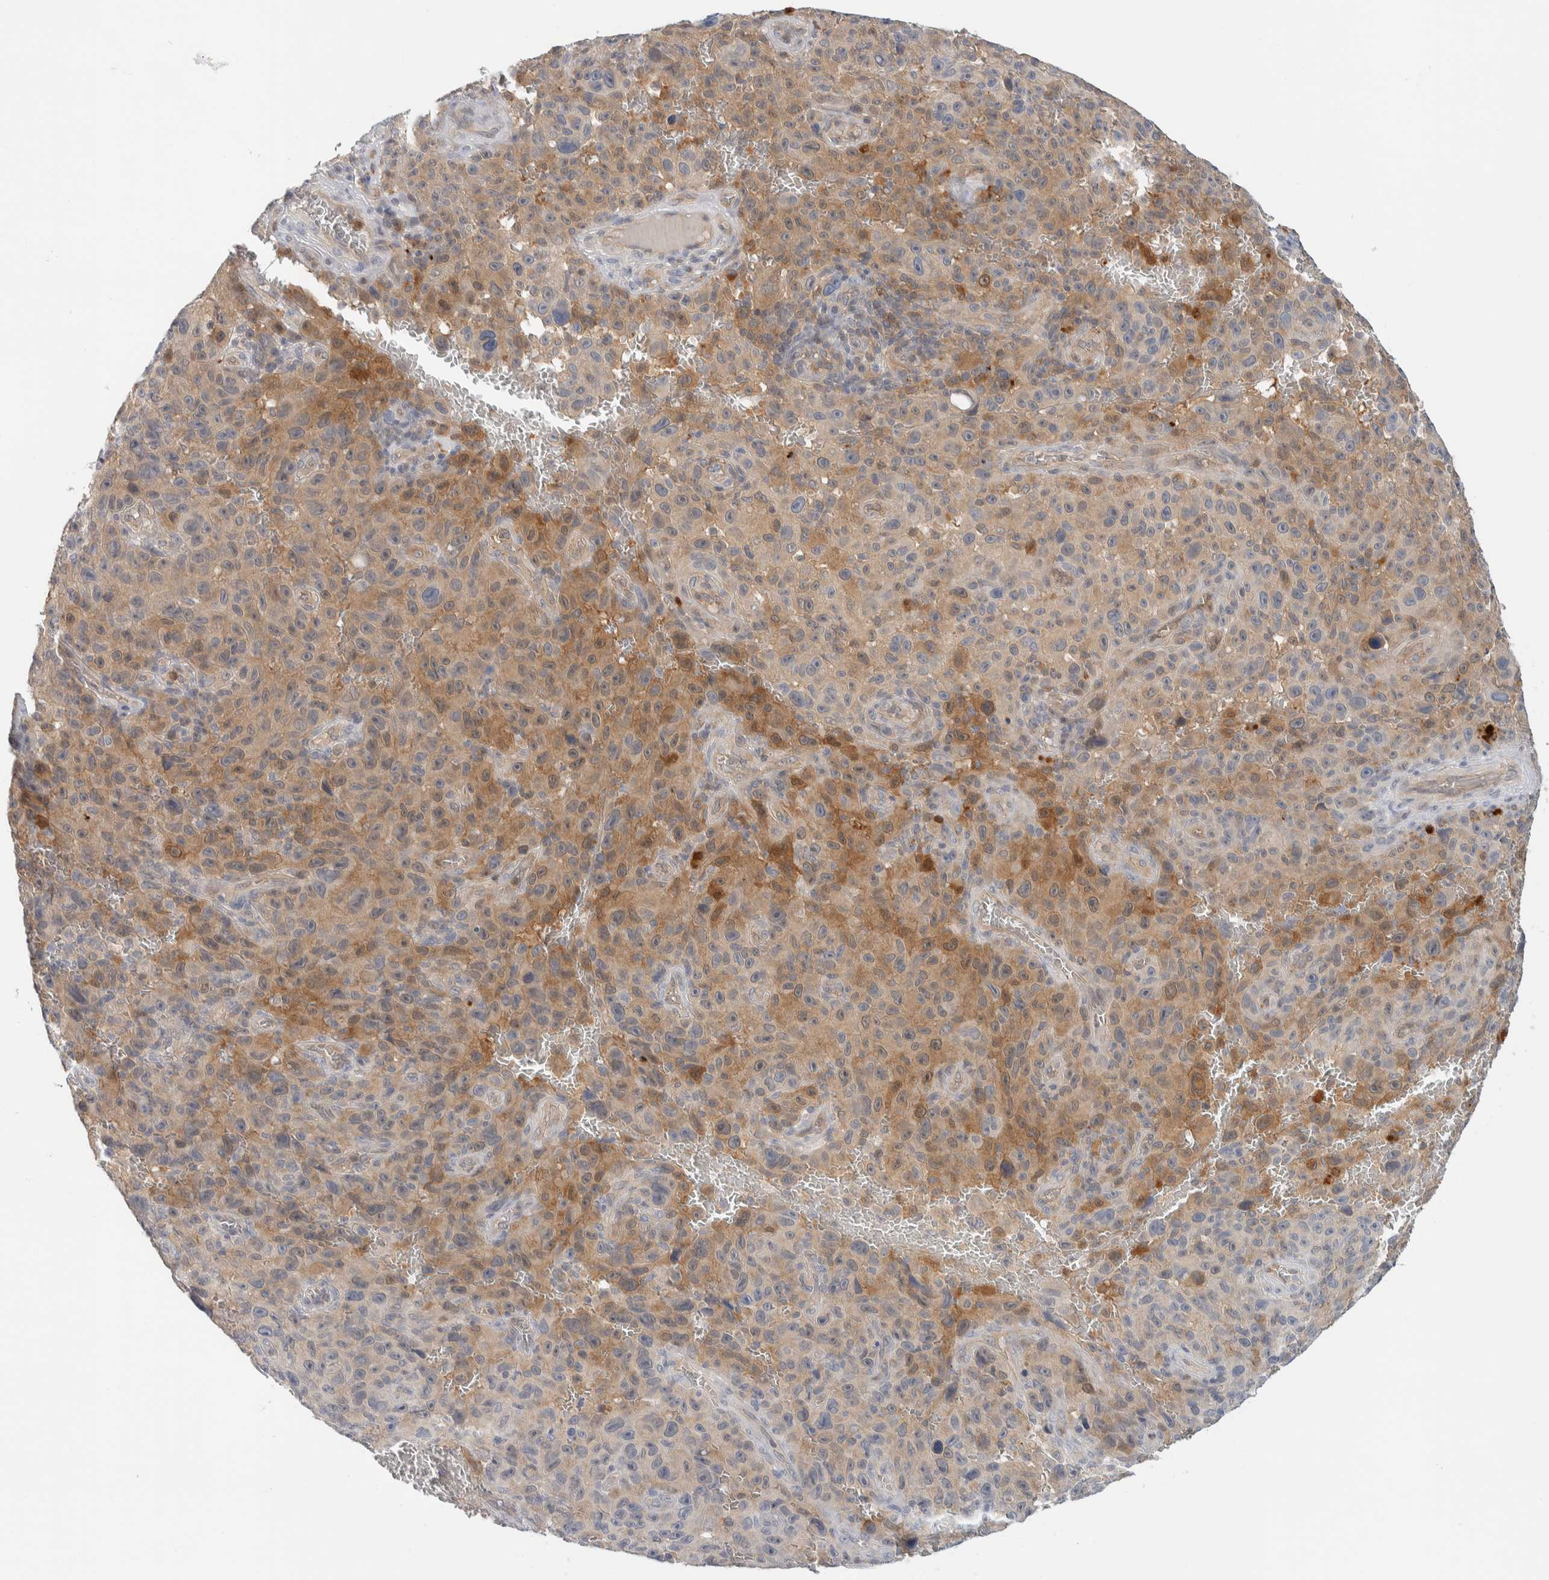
{"staining": {"intensity": "moderate", "quantity": "25%-75%", "location": "cytoplasmic/membranous"}, "tissue": "melanoma", "cell_type": "Tumor cells", "image_type": "cancer", "snomed": [{"axis": "morphology", "description": "Malignant melanoma, NOS"}, {"axis": "topography", "description": "Skin"}], "caption": "Malignant melanoma stained with a brown dye reveals moderate cytoplasmic/membranous positive expression in approximately 25%-75% of tumor cells.", "gene": "GCLM", "patient": {"sex": "female", "age": 82}}